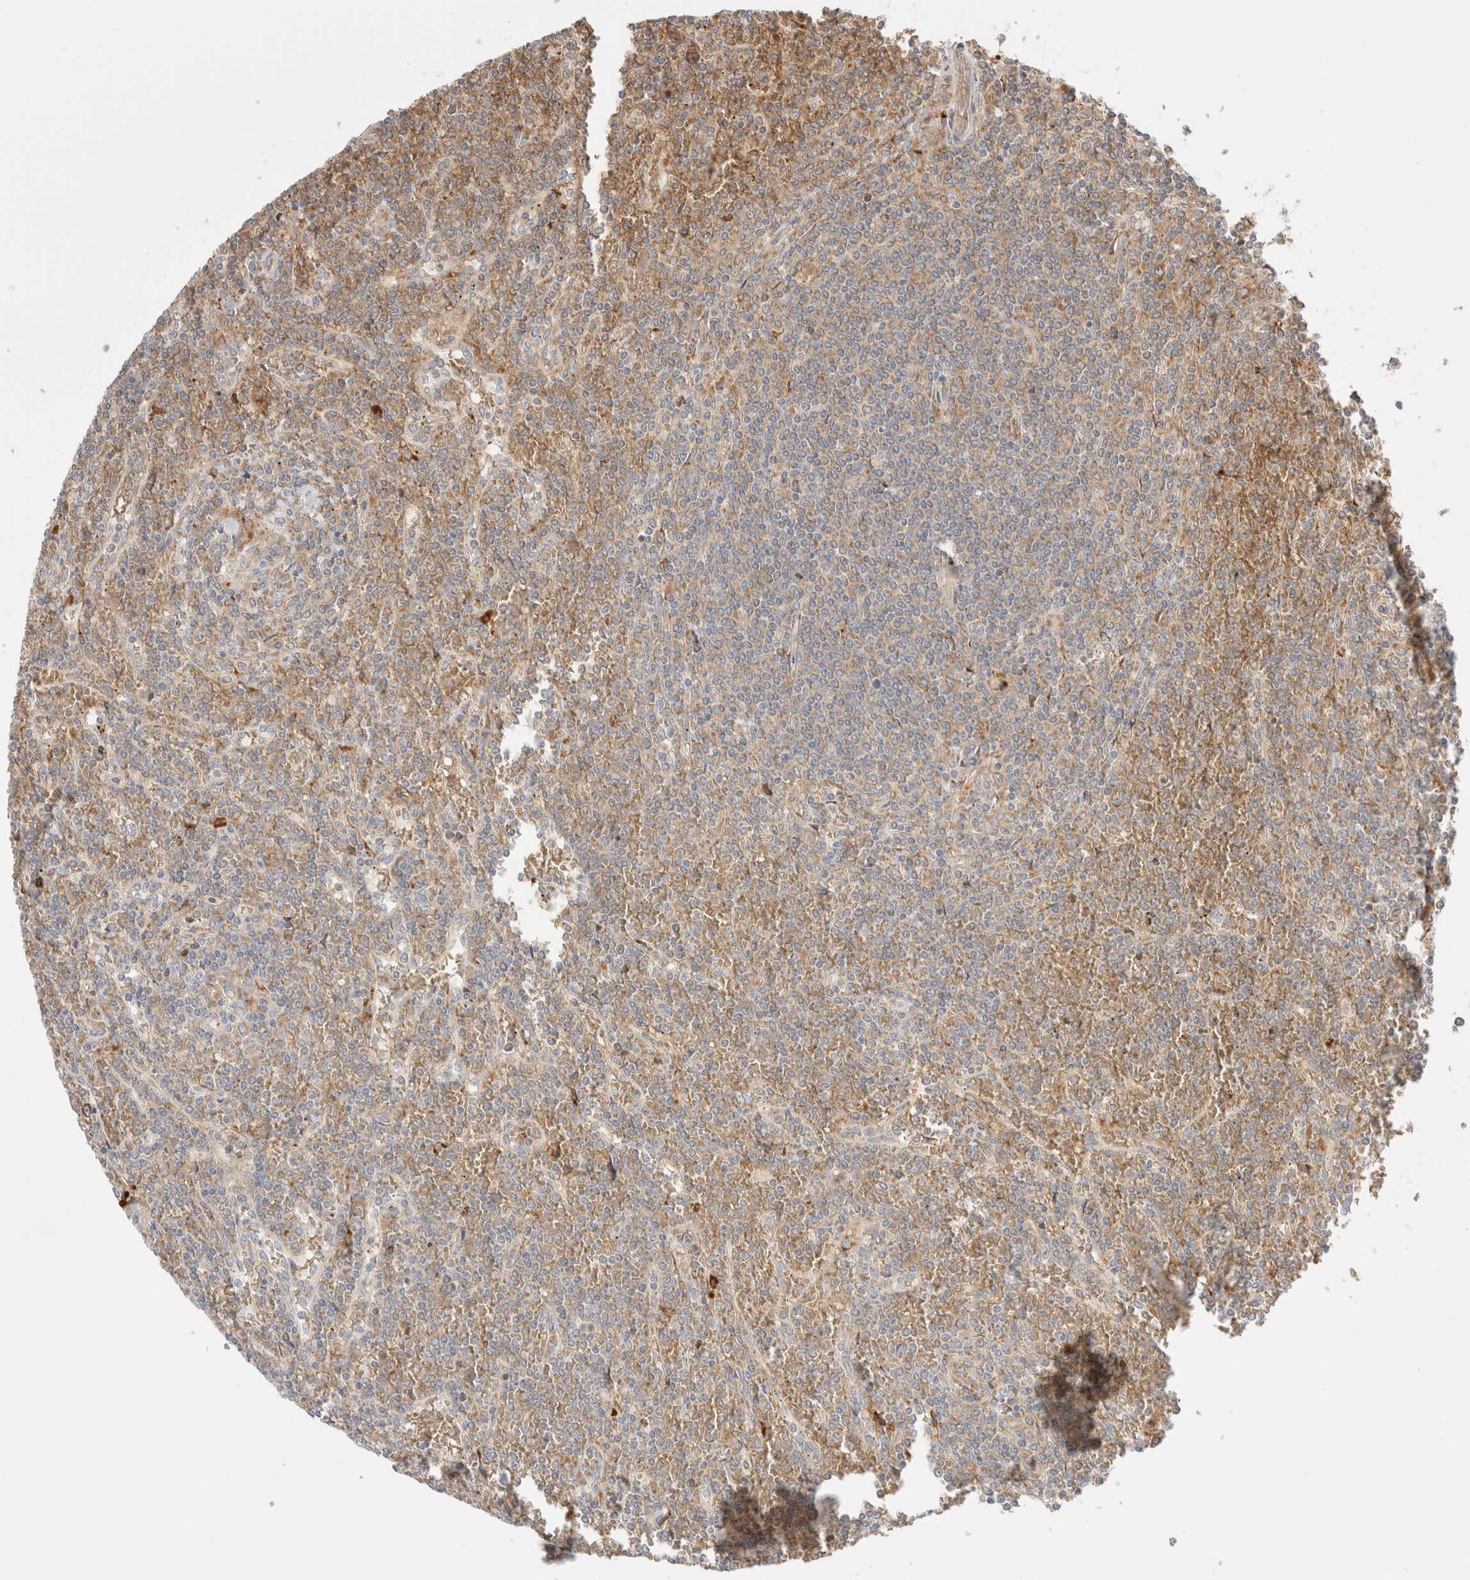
{"staining": {"intensity": "moderate", "quantity": "<25%", "location": "cytoplasmic/membranous"}, "tissue": "lymphoma", "cell_type": "Tumor cells", "image_type": "cancer", "snomed": [{"axis": "morphology", "description": "Malignant lymphoma, non-Hodgkin's type, Low grade"}, {"axis": "topography", "description": "Spleen"}], "caption": "Tumor cells reveal low levels of moderate cytoplasmic/membranous expression in about <25% of cells in lymphoma.", "gene": "UTS2B", "patient": {"sex": "female", "age": 19}}